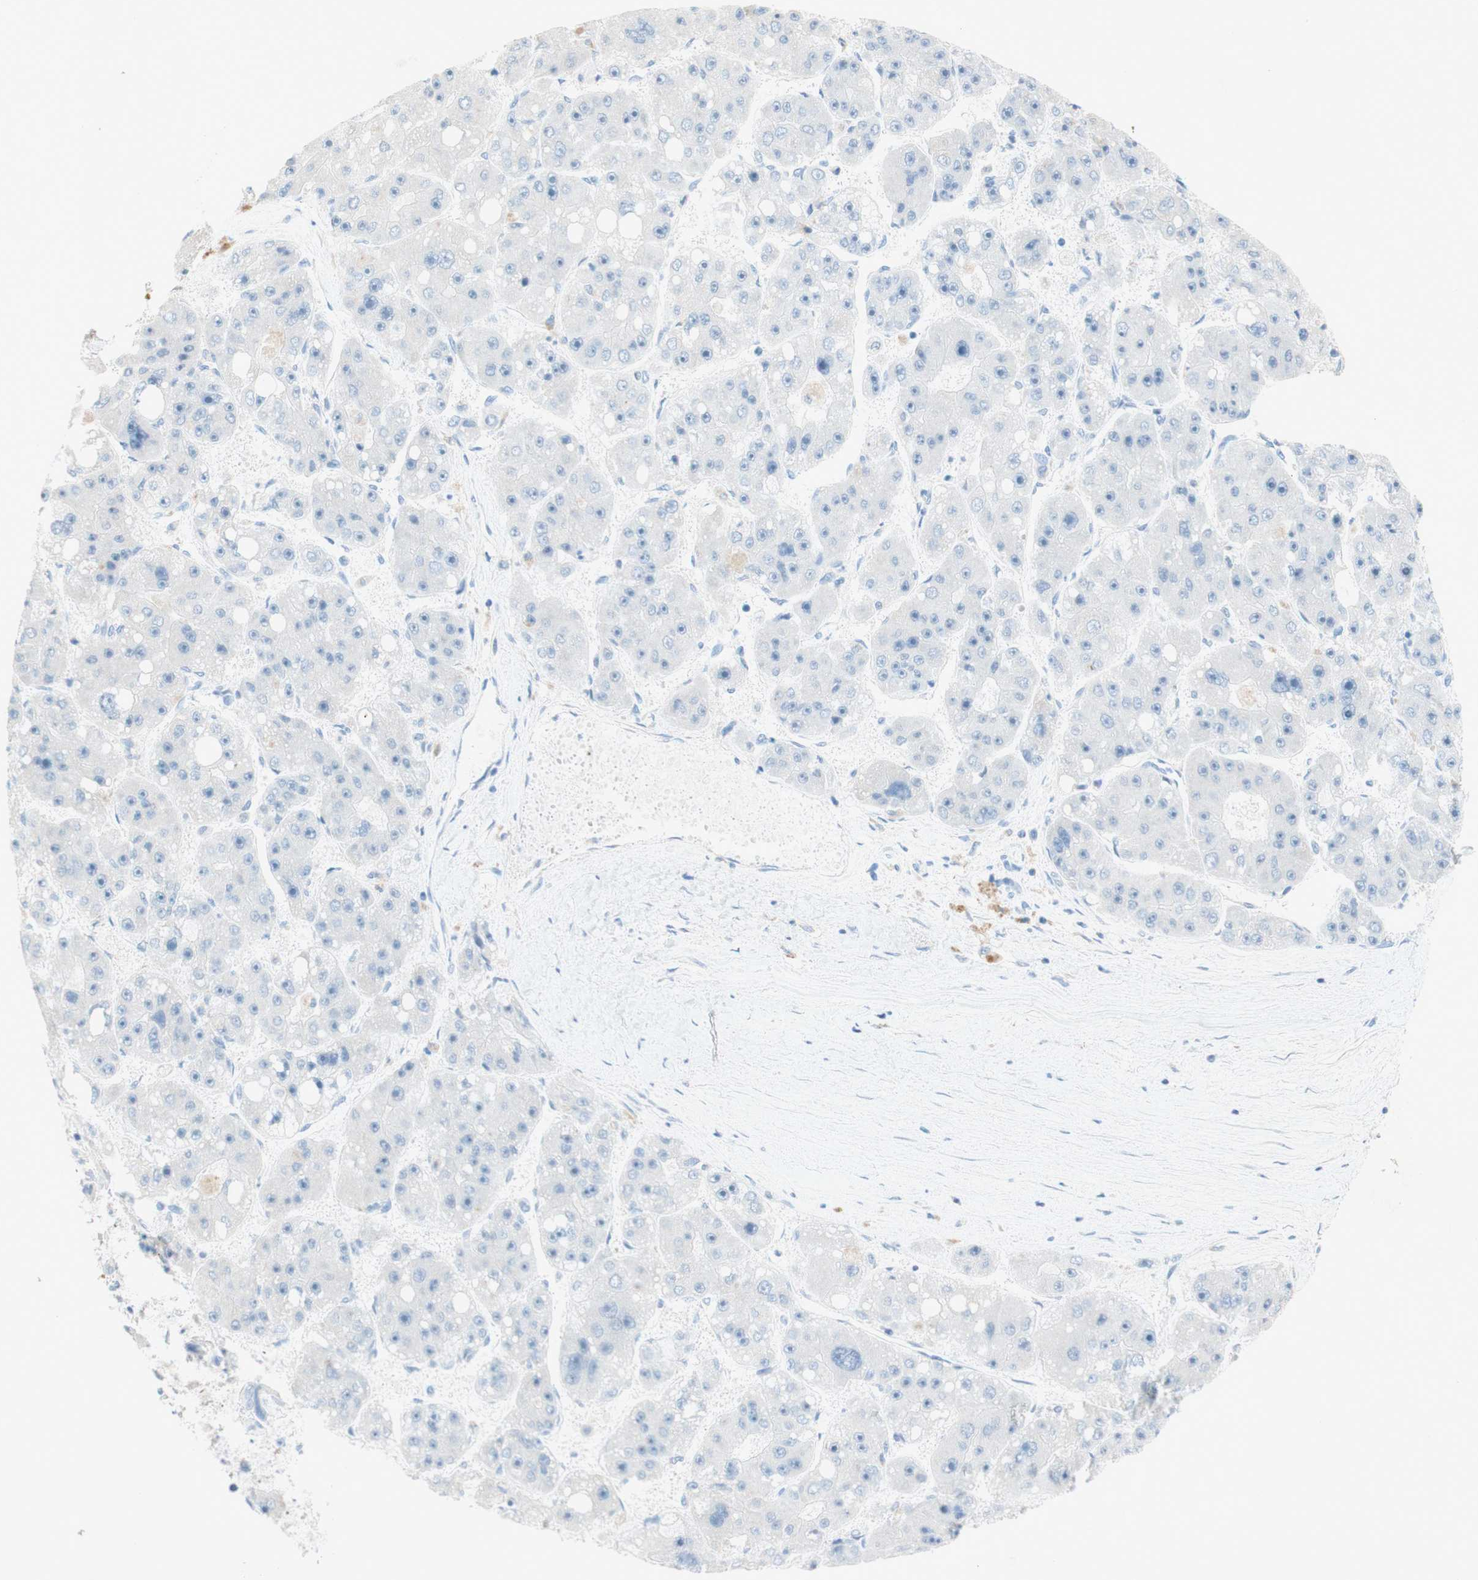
{"staining": {"intensity": "negative", "quantity": "none", "location": "none"}, "tissue": "liver cancer", "cell_type": "Tumor cells", "image_type": "cancer", "snomed": [{"axis": "morphology", "description": "Carcinoma, Hepatocellular, NOS"}, {"axis": "topography", "description": "Liver"}], "caption": "Liver hepatocellular carcinoma was stained to show a protein in brown. There is no significant positivity in tumor cells. (IHC, brightfield microscopy, high magnification).", "gene": "POLR2J3", "patient": {"sex": "female", "age": 61}}